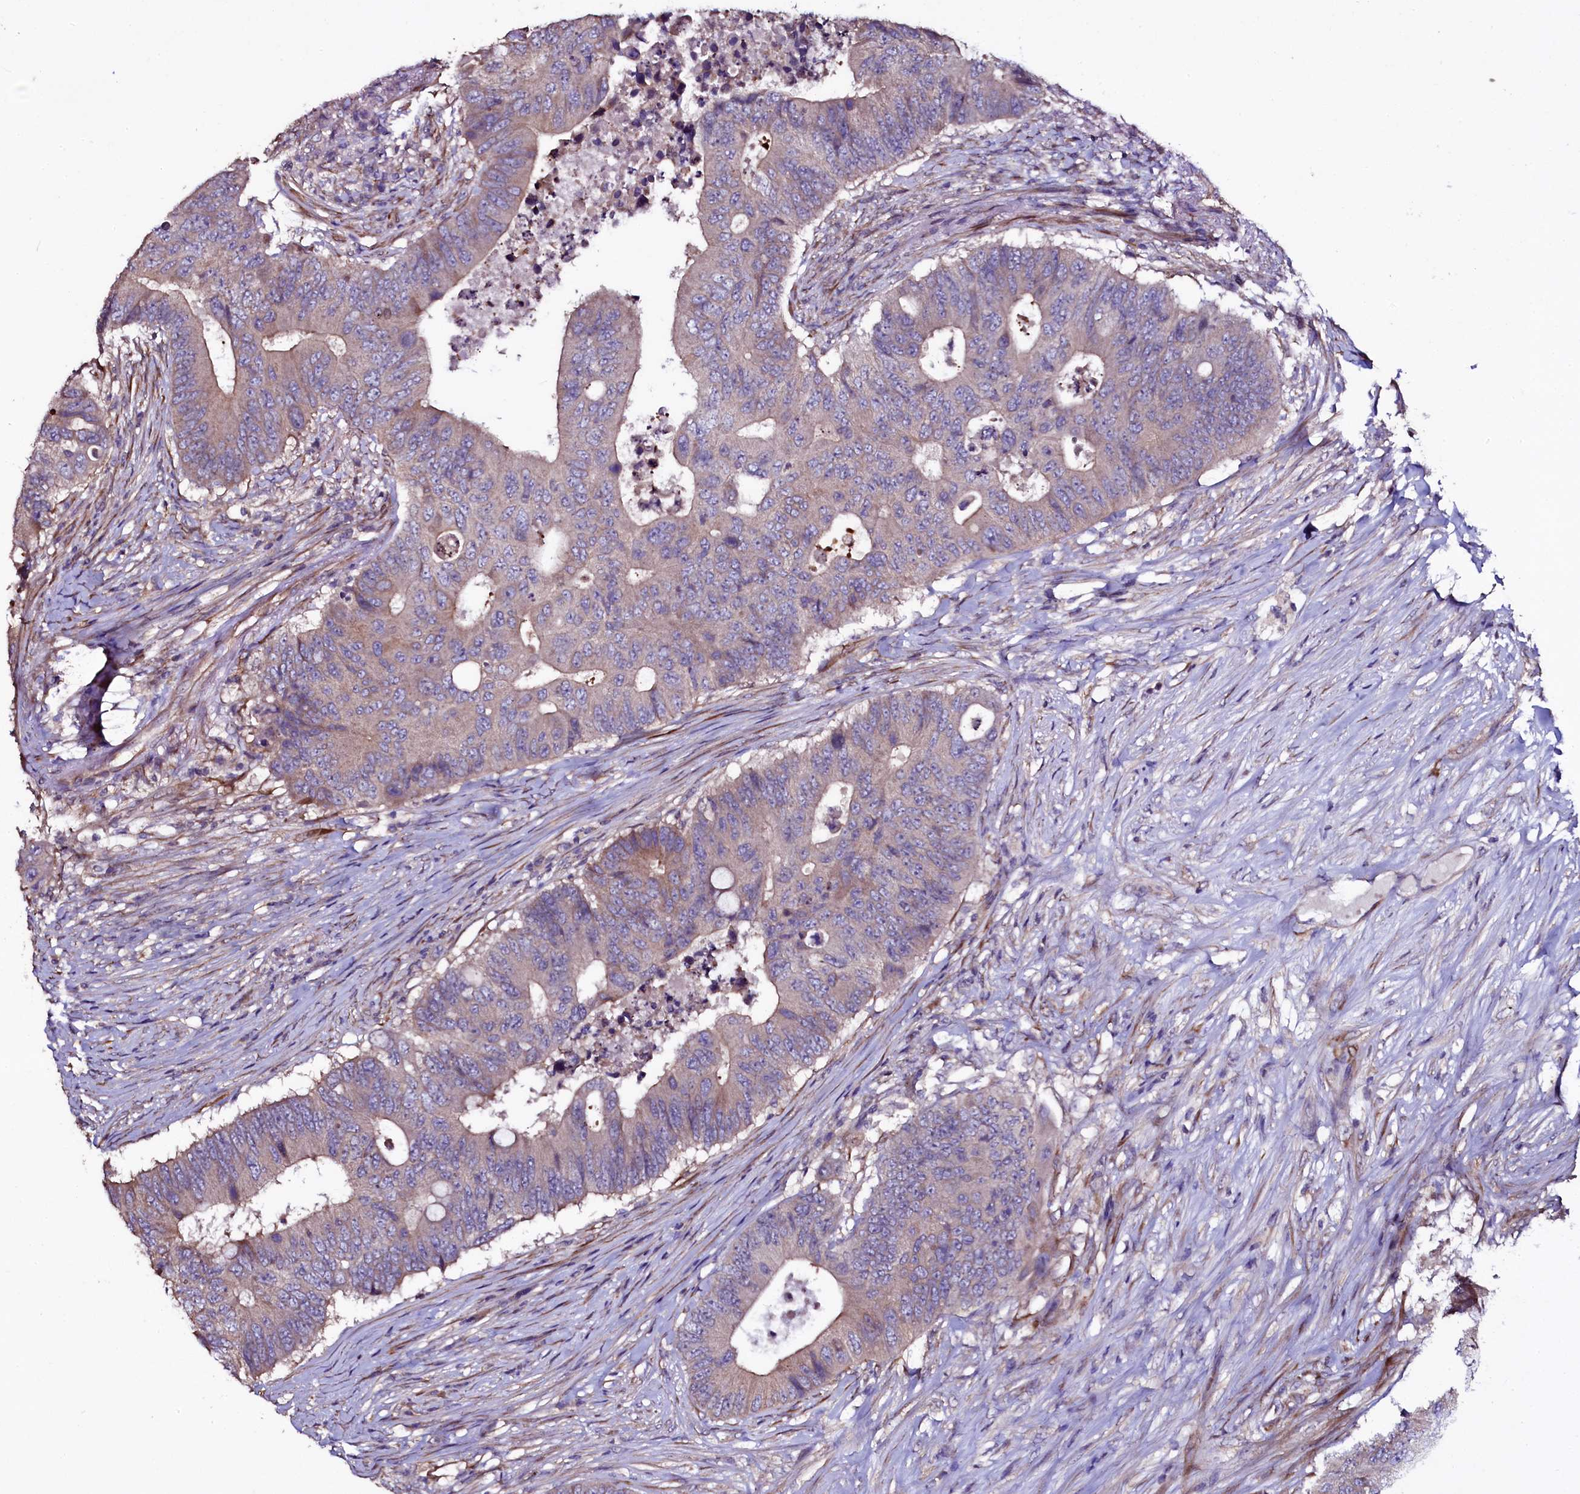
{"staining": {"intensity": "weak", "quantity": "25%-75%", "location": "cytoplasmic/membranous"}, "tissue": "colorectal cancer", "cell_type": "Tumor cells", "image_type": "cancer", "snomed": [{"axis": "morphology", "description": "Adenocarcinoma, NOS"}, {"axis": "topography", "description": "Colon"}], "caption": "A histopathology image of human colorectal cancer (adenocarcinoma) stained for a protein shows weak cytoplasmic/membranous brown staining in tumor cells.", "gene": "WIPF3", "patient": {"sex": "male", "age": 71}}